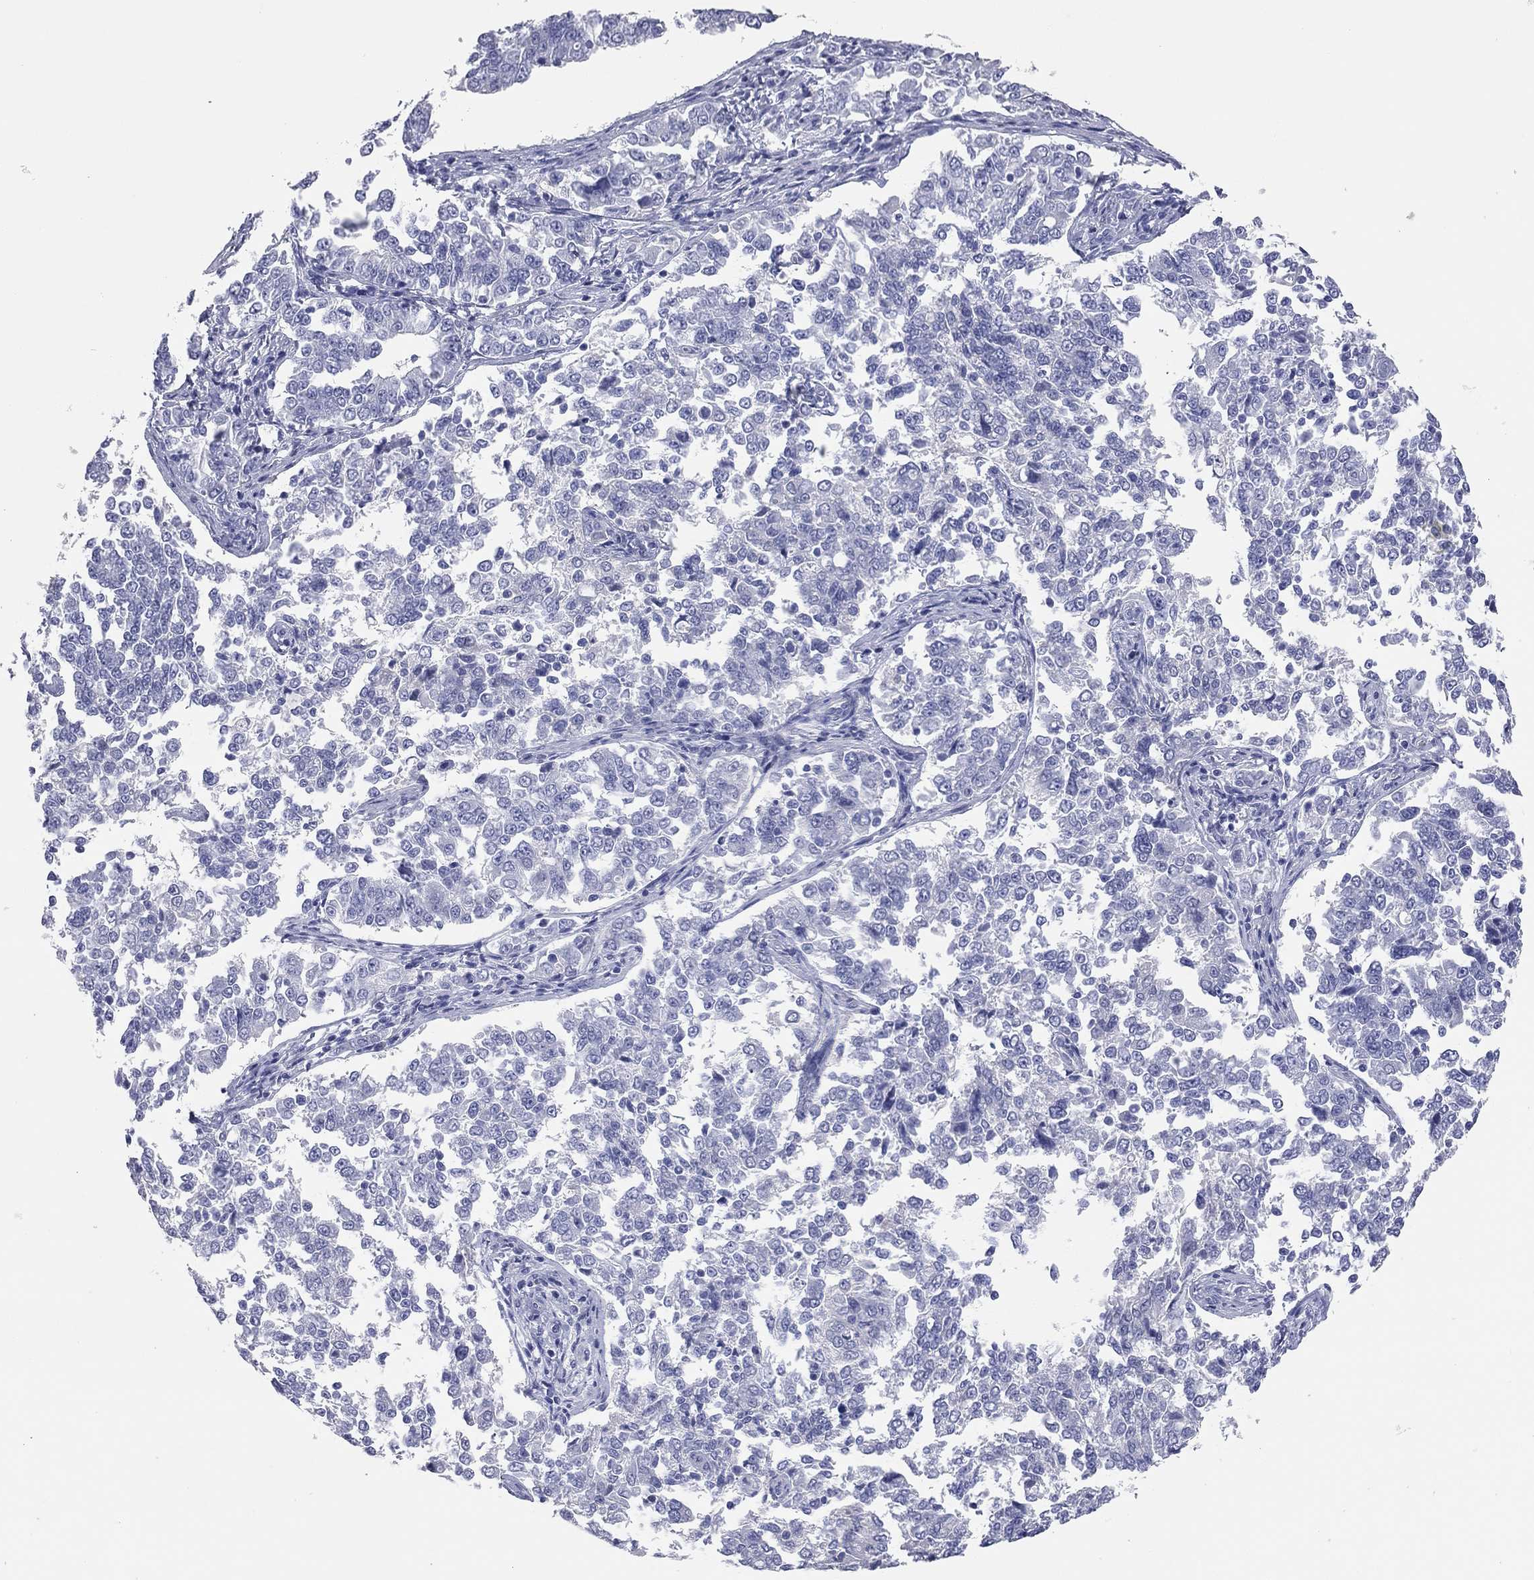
{"staining": {"intensity": "negative", "quantity": "none", "location": "none"}, "tissue": "endometrial cancer", "cell_type": "Tumor cells", "image_type": "cancer", "snomed": [{"axis": "morphology", "description": "Adenocarcinoma, NOS"}, {"axis": "topography", "description": "Endometrium"}], "caption": "Immunohistochemistry (IHC) photomicrograph of neoplastic tissue: human adenocarcinoma (endometrial) stained with DAB (3,3'-diaminobenzidine) shows no significant protein positivity in tumor cells.", "gene": "TMEM221", "patient": {"sex": "female", "age": 43}}